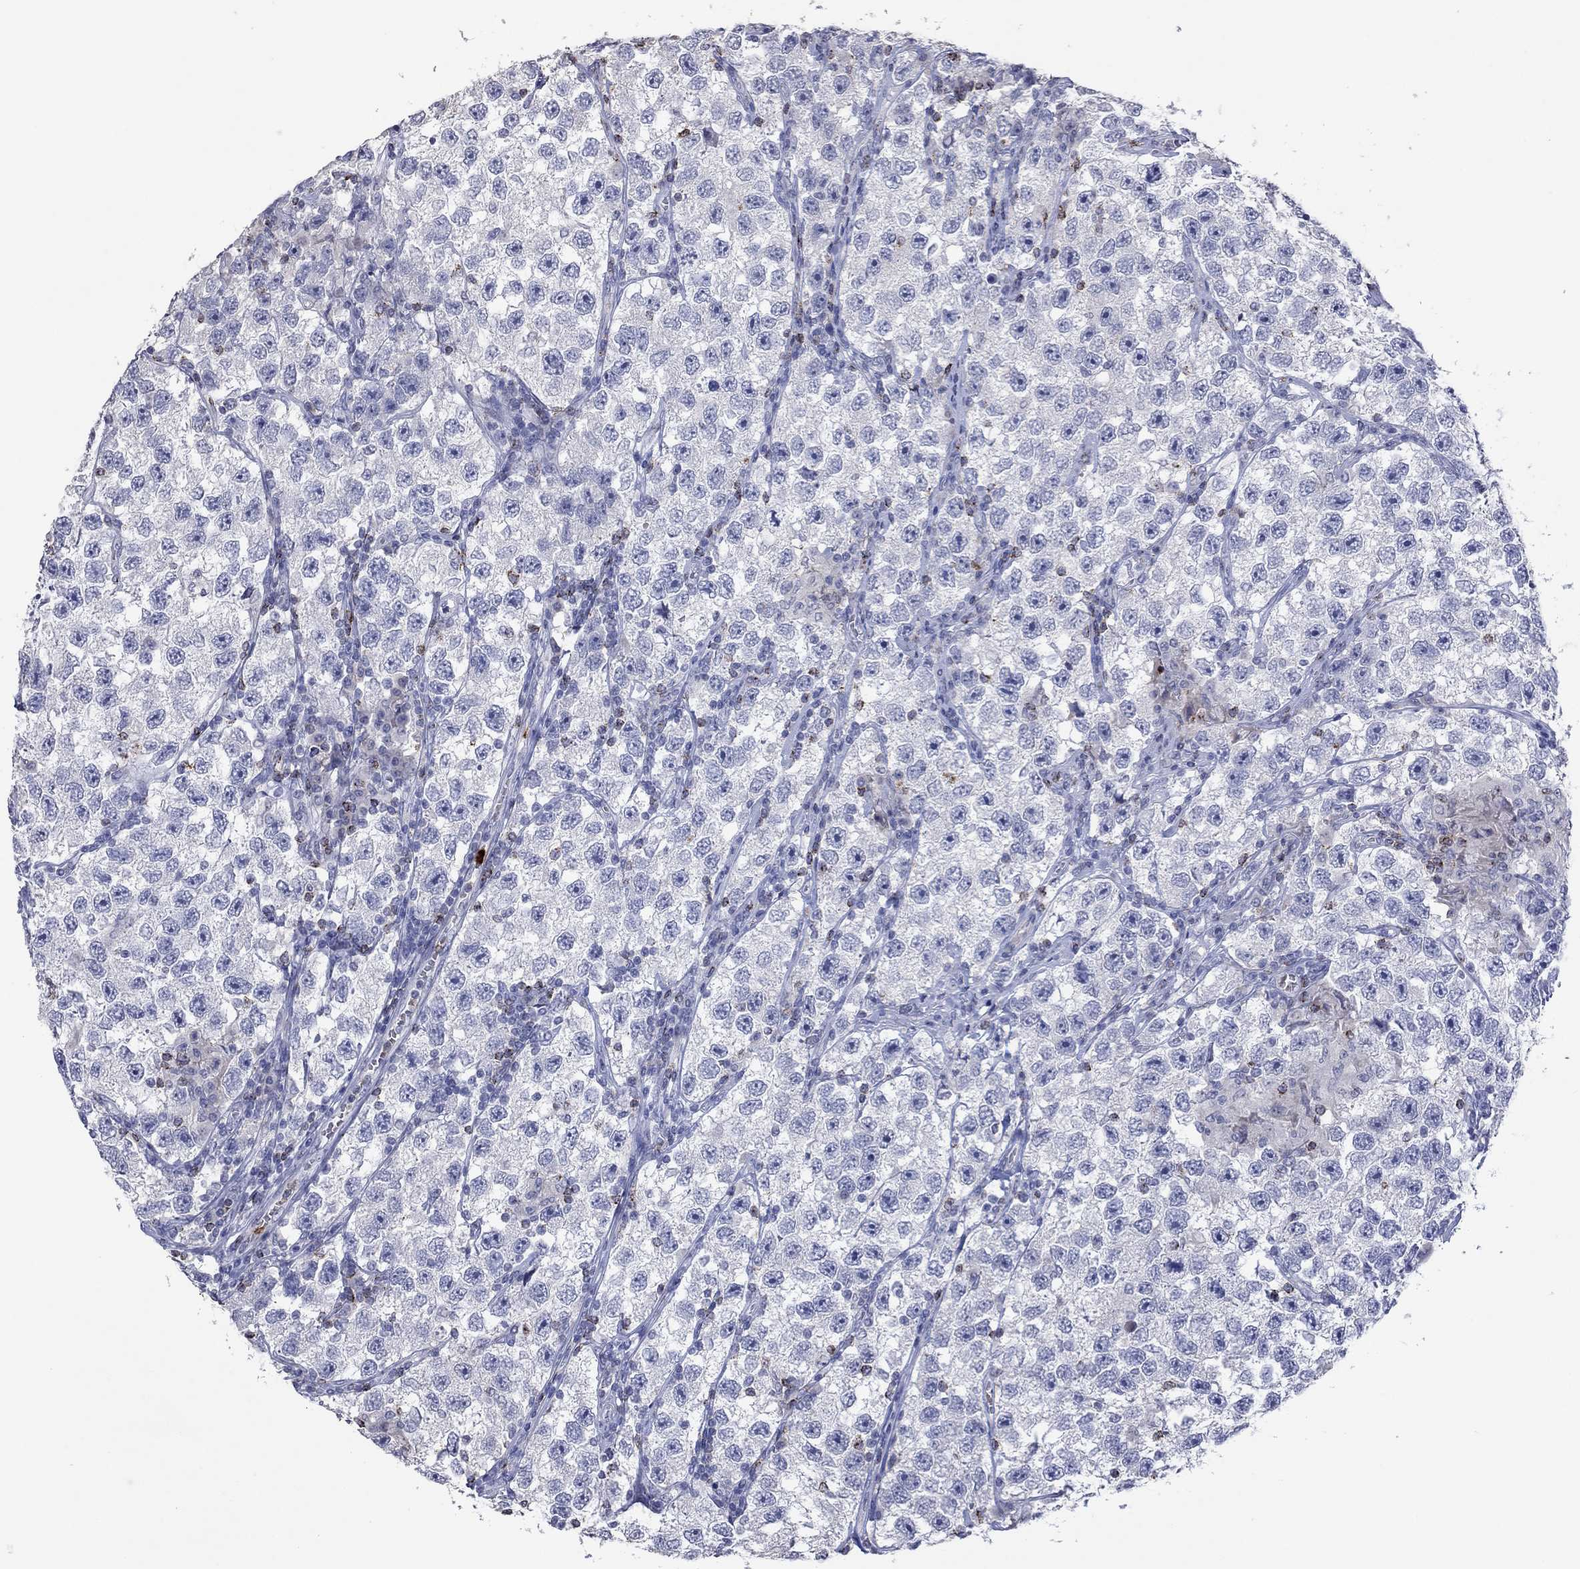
{"staining": {"intensity": "negative", "quantity": "none", "location": "none"}, "tissue": "testis cancer", "cell_type": "Tumor cells", "image_type": "cancer", "snomed": [{"axis": "morphology", "description": "Seminoma, NOS"}, {"axis": "topography", "description": "Testis"}], "caption": "High power microscopy image of an immunohistochemistry photomicrograph of testis cancer, revealing no significant staining in tumor cells.", "gene": "CCL5", "patient": {"sex": "male", "age": 26}}